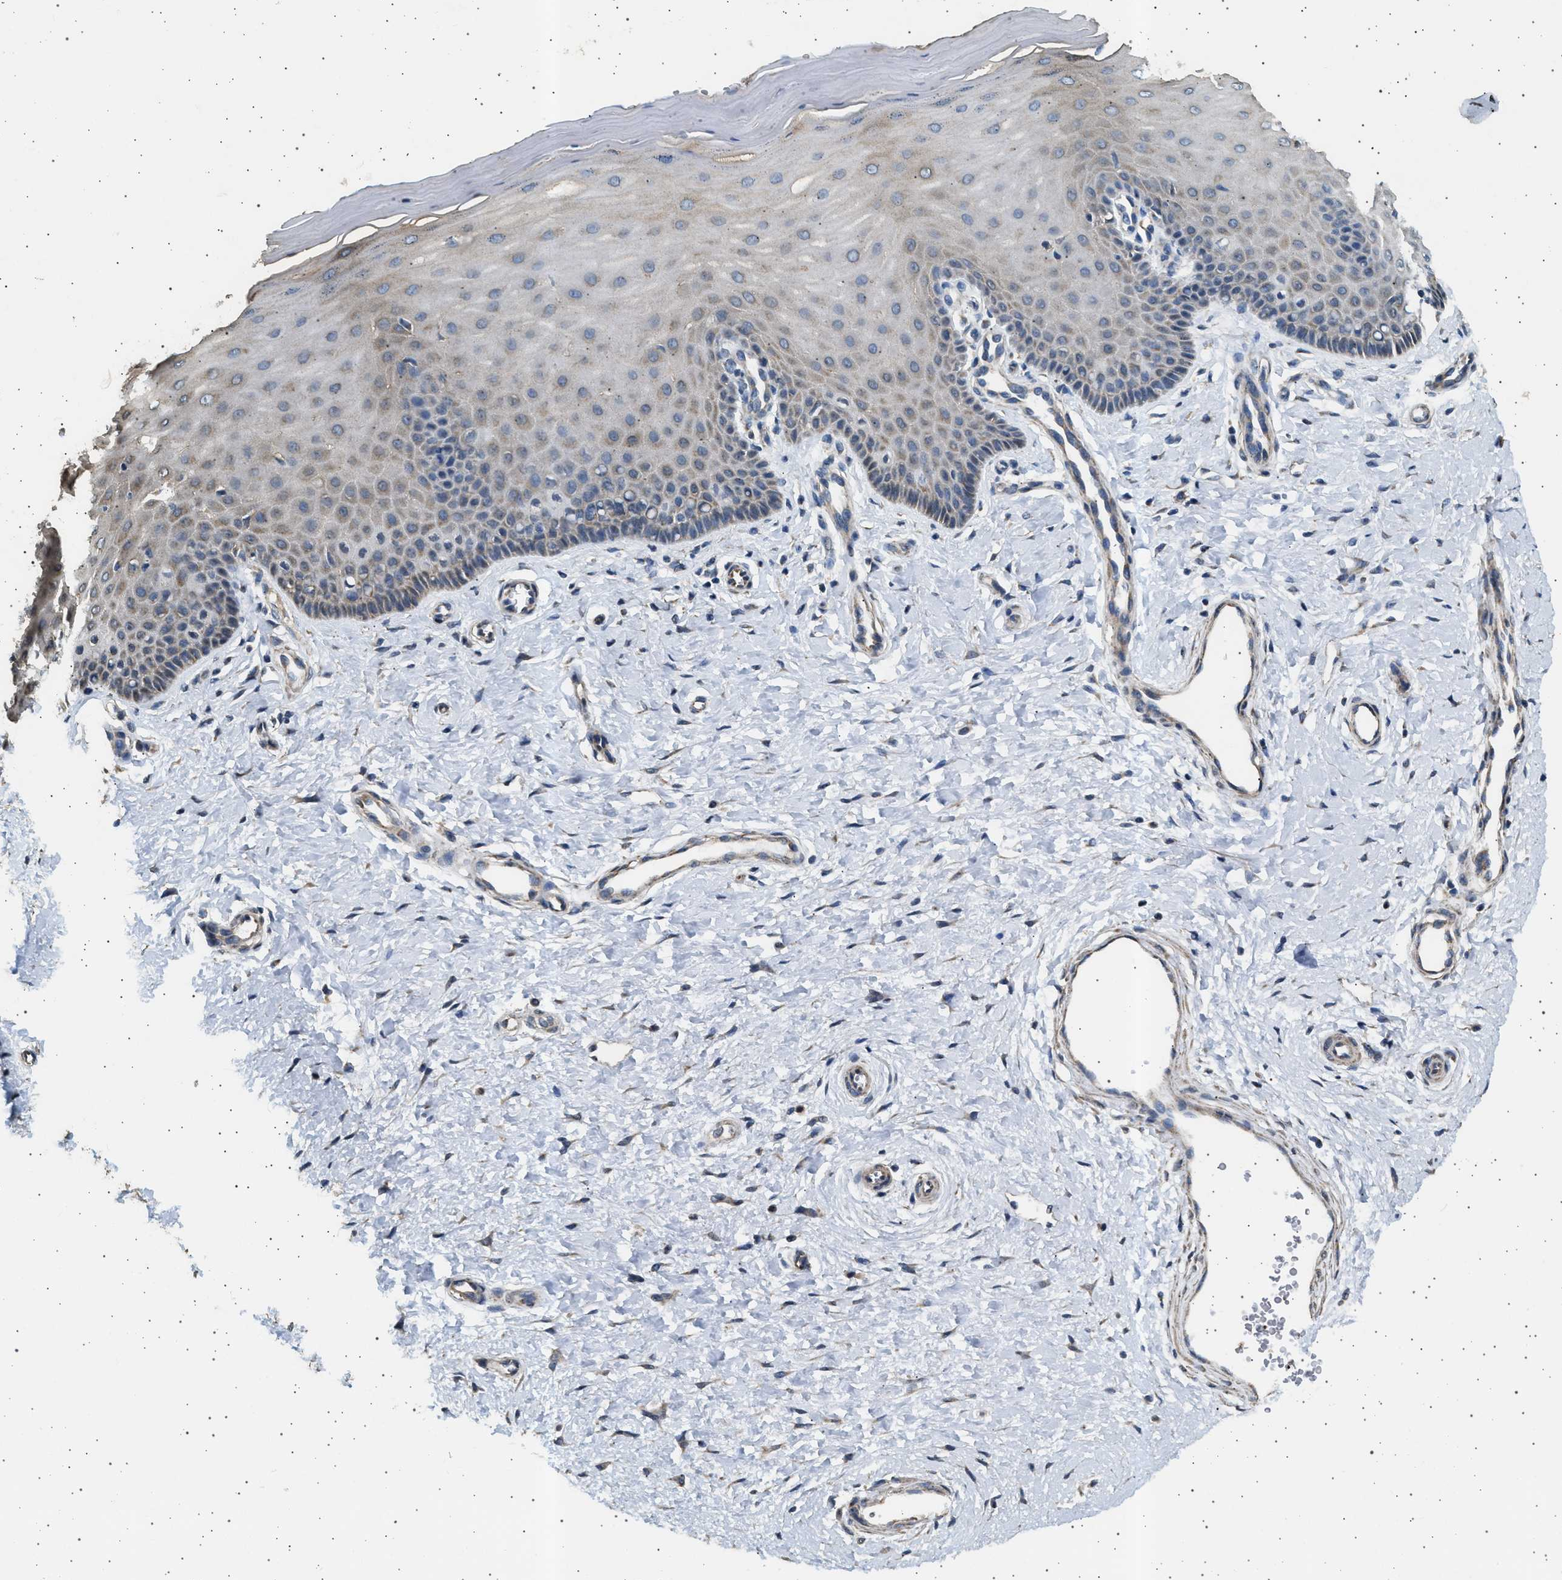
{"staining": {"intensity": "weak", "quantity": "<25%", "location": "cytoplasmic/membranous"}, "tissue": "cervix", "cell_type": "Glandular cells", "image_type": "normal", "snomed": [{"axis": "morphology", "description": "Normal tissue, NOS"}, {"axis": "topography", "description": "Cervix"}], "caption": "Cervix was stained to show a protein in brown. There is no significant positivity in glandular cells. (DAB (3,3'-diaminobenzidine) immunohistochemistry, high magnification).", "gene": "KCNA4", "patient": {"sex": "female", "age": 55}}